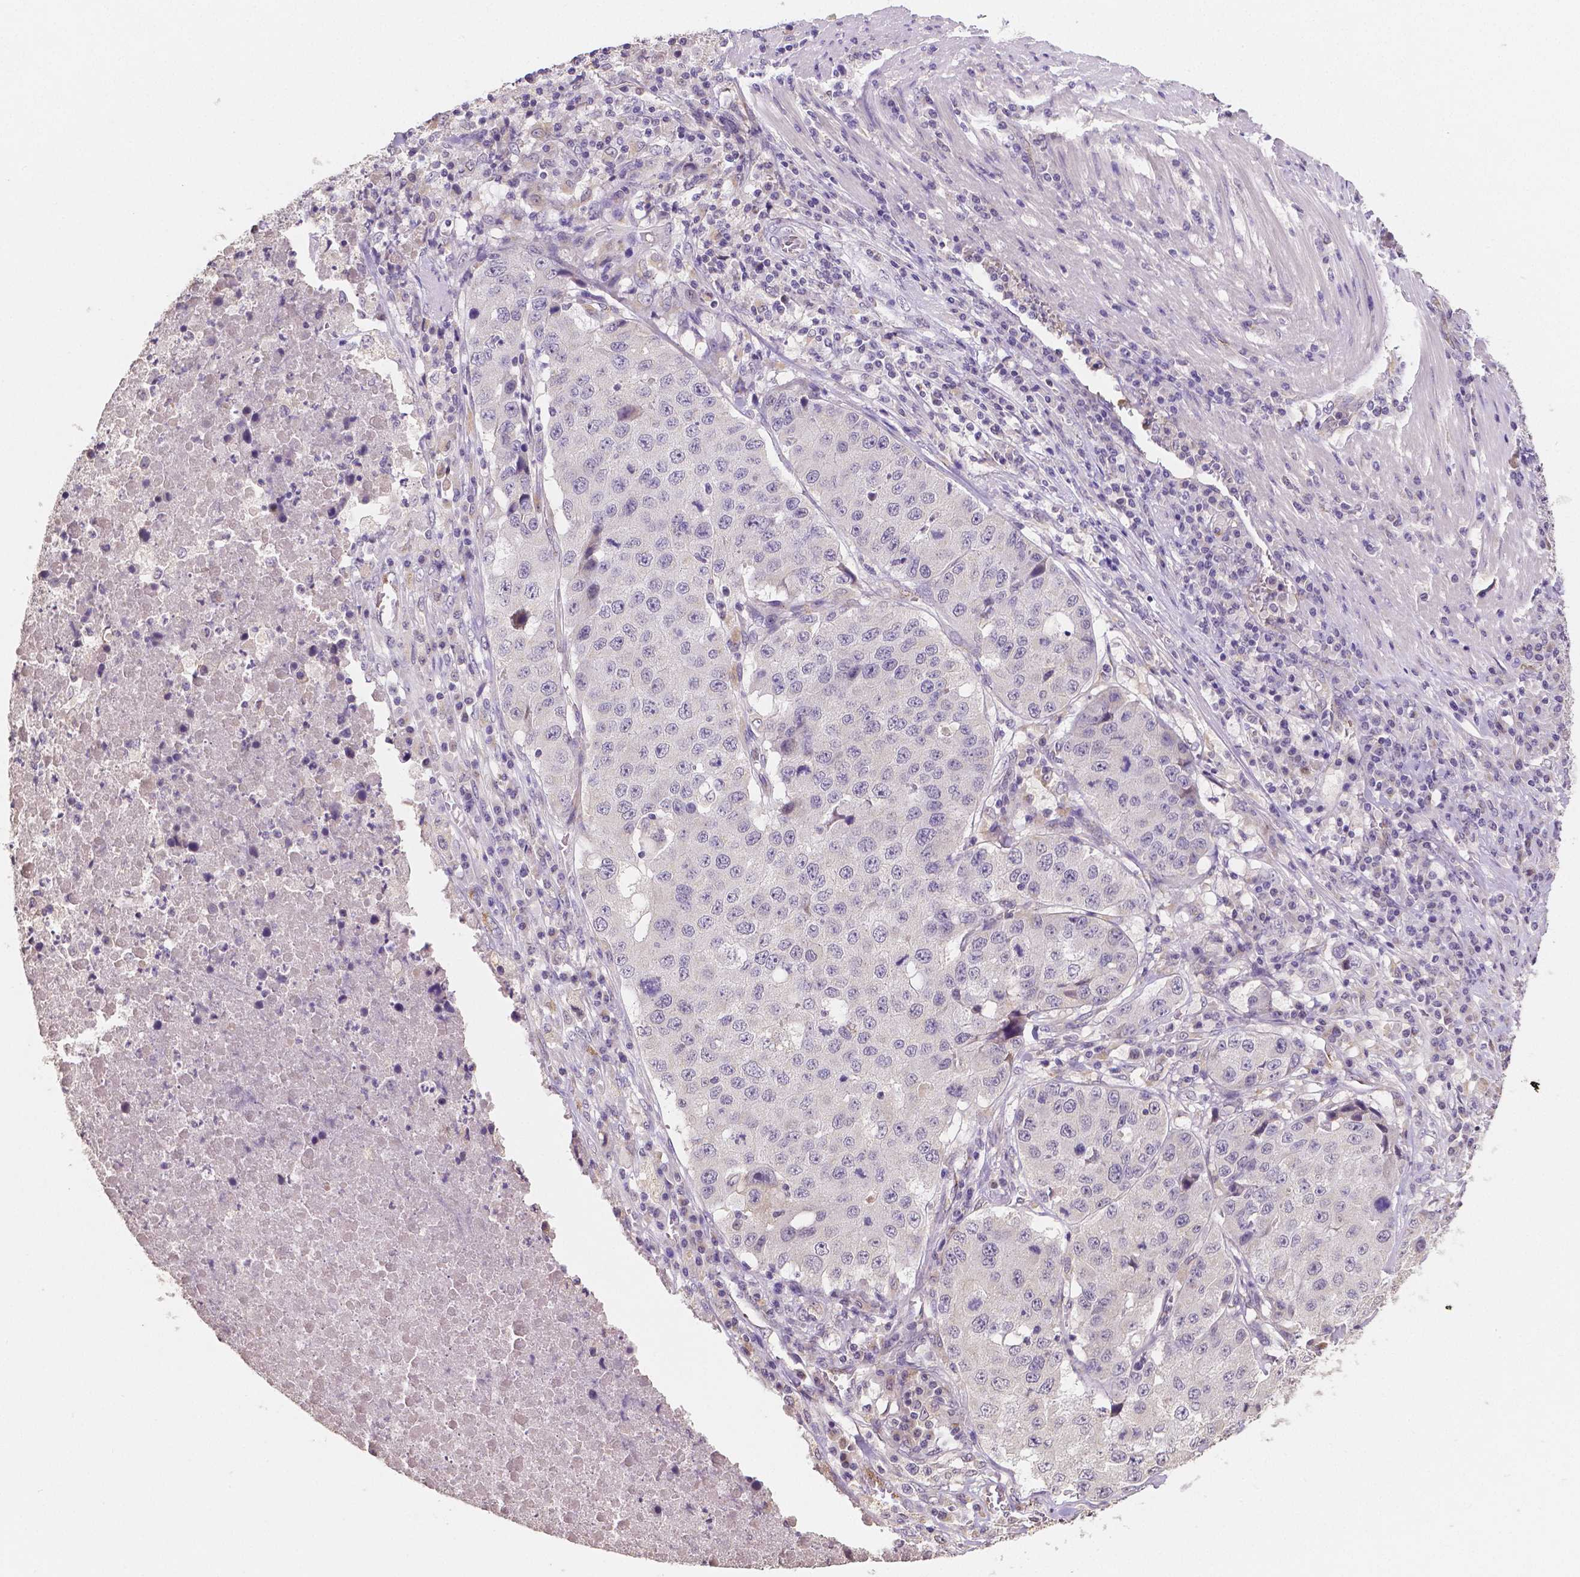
{"staining": {"intensity": "negative", "quantity": "none", "location": "none"}, "tissue": "stomach cancer", "cell_type": "Tumor cells", "image_type": "cancer", "snomed": [{"axis": "morphology", "description": "Adenocarcinoma, NOS"}, {"axis": "topography", "description": "Stomach"}], "caption": "Immunohistochemistry histopathology image of stomach cancer (adenocarcinoma) stained for a protein (brown), which demonstrates no staining in tumor cells. Nuclei are stained in blue.", "gene": "ELAVL2", "patient": {"sex": "male", "age": 71}}